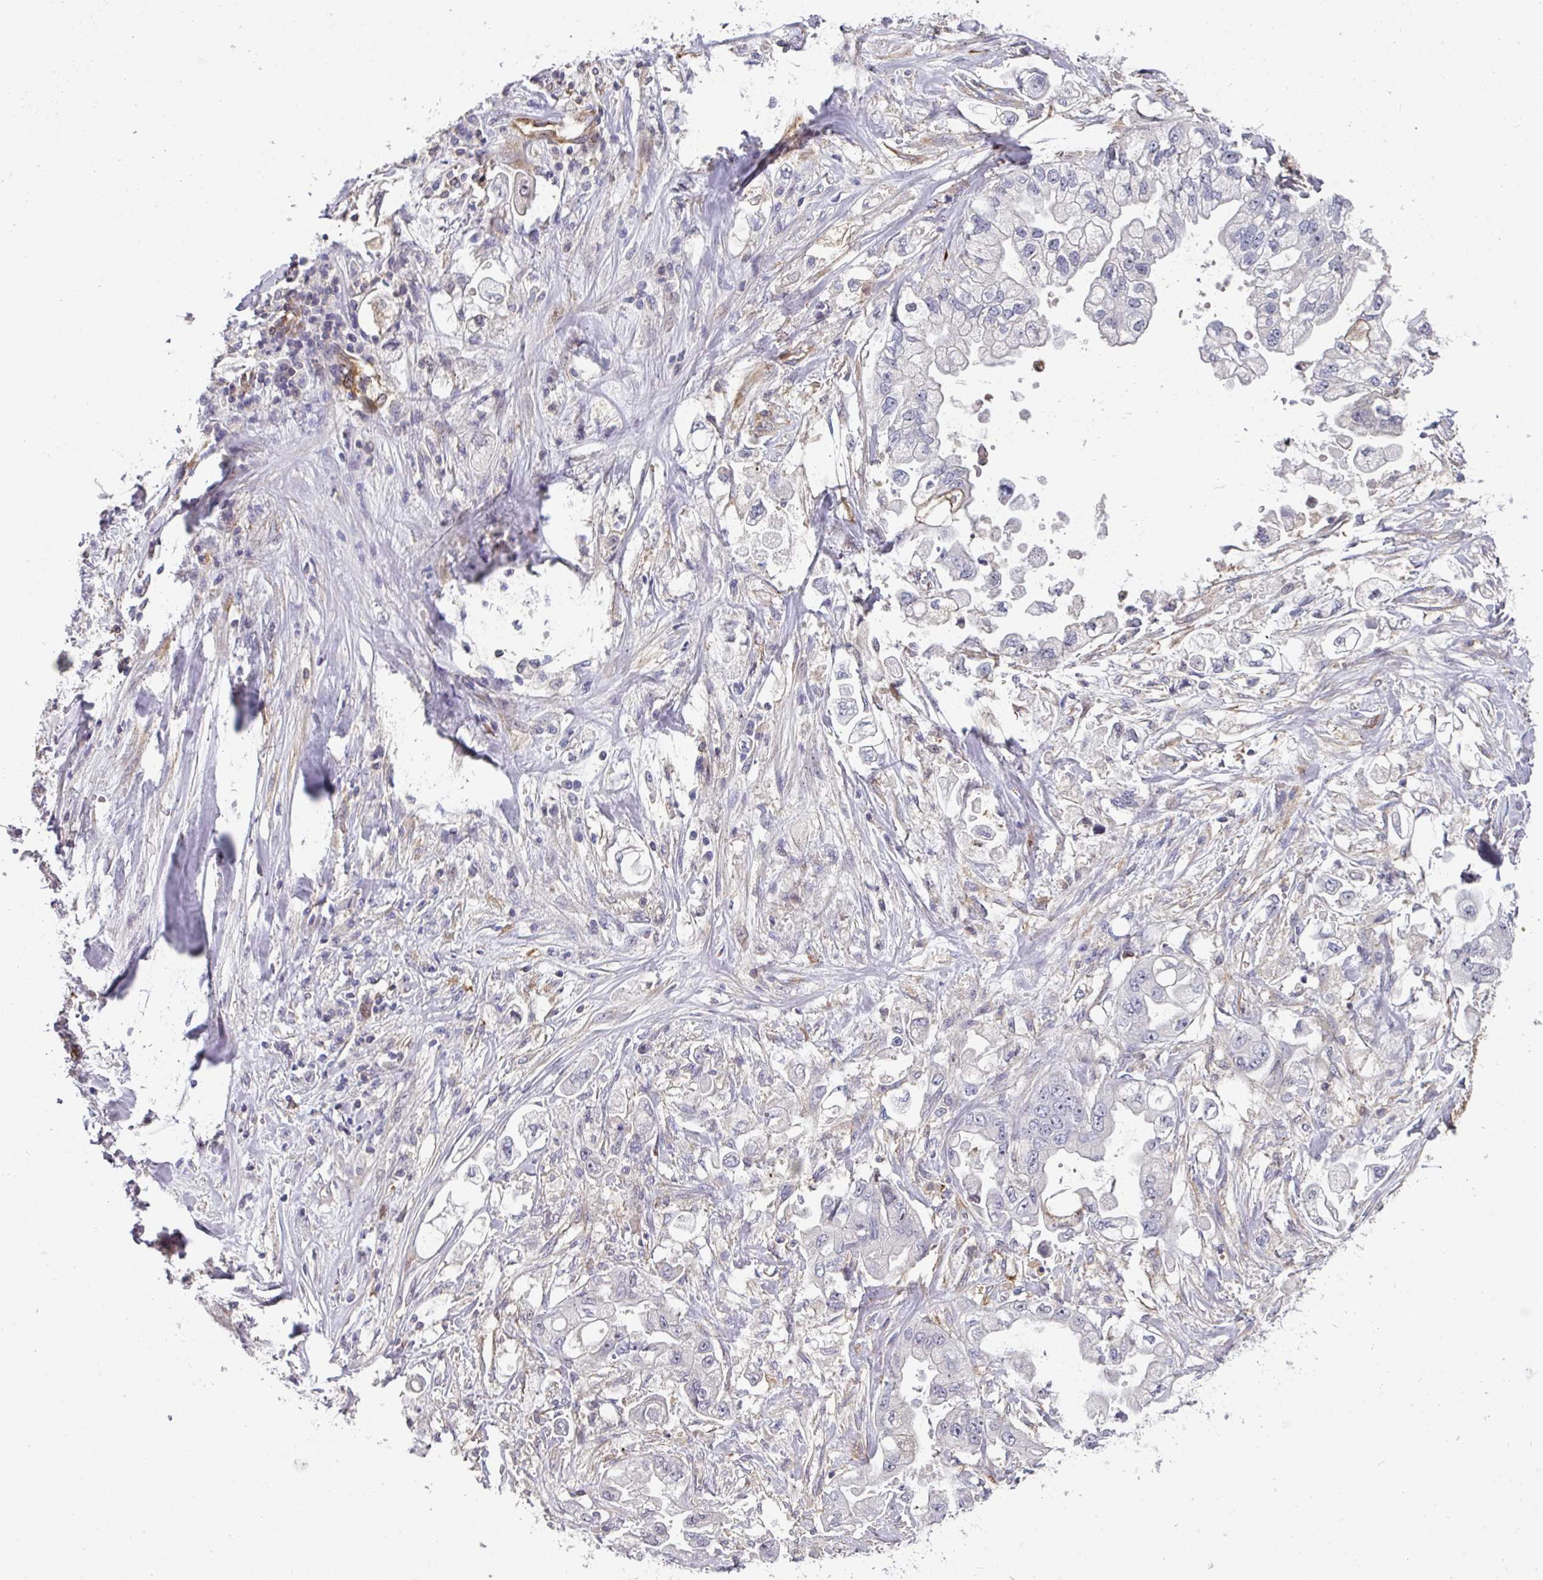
{"staining": {"intensity": "negative", "quantity": "none", "location": "none"}, "tissue": "stomach cancer", "cell_type": "Tumor cells", "image_type": "cancer", "snomed": [{"axis": "morphology", "description": "Adenocarcinoma, NOS"}, {"axis": "topography", "description": "Stomach"}], "caption": "Tumor cells are negative for protein expression in human stomach cancer (adenocarcinoma). The staining was performed using DAB to visualize the protein expression in brown, while the nuclei were stained in blue with hematoxylin (Magnification: 20x).", "gene": "BEND5", "patient": {"sex": "male", "age": 62}}